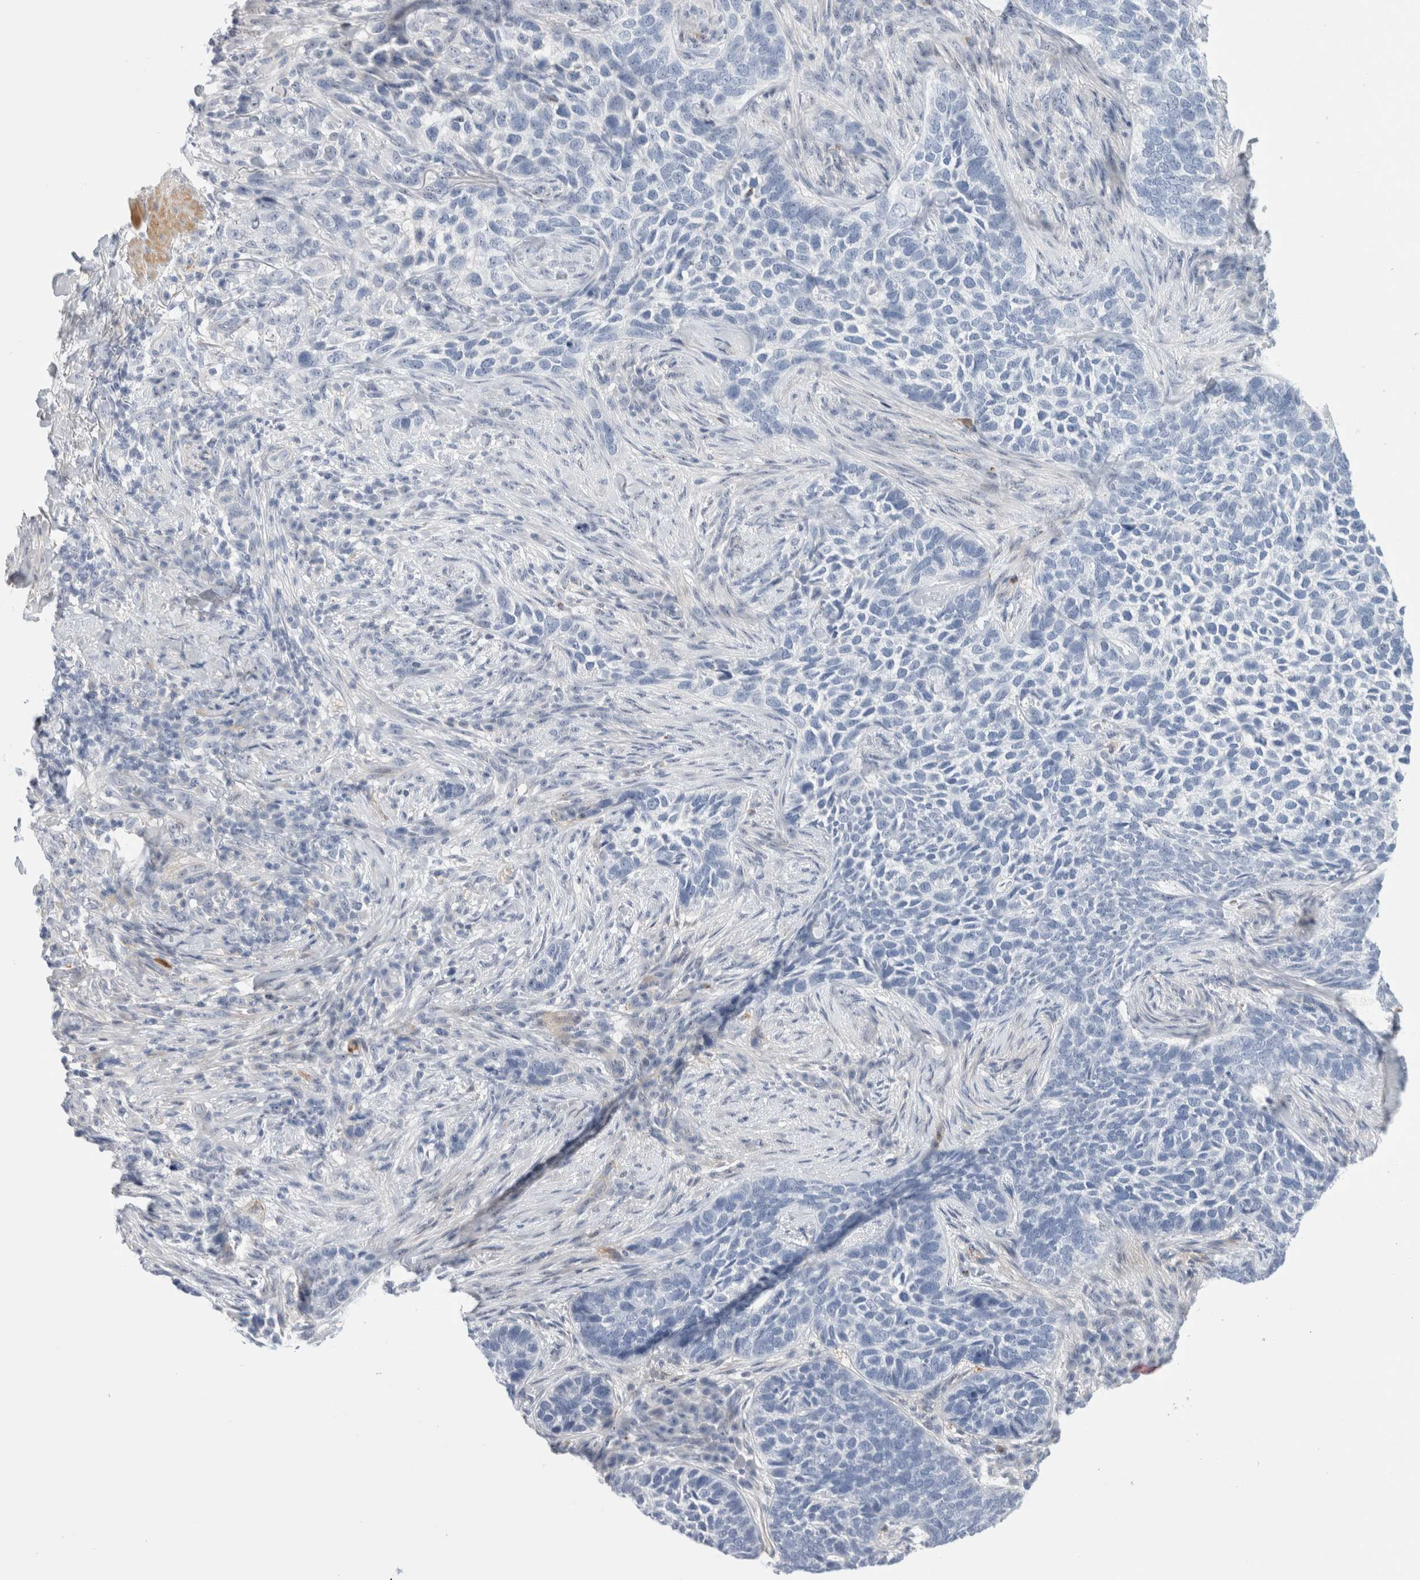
{"staining": {"intensity": "negative", "quantity": "none", "location": "none"}, "tissue": "skin cancer", "cell_type": "Tumor cells", "image_type": "cancer", "snomed": [{"axis": "morphology", "description": "Basal cell carcinoma"}, {"axis": "topography", "description": "Skin"}], "caption": "DAB immunohistochemical staining of human skin basal cell carcinoma demonstrates no significant positivity in tumor cells.", "gene": "ECHDC2", "patient": {"sex": "female", "age": 64}}